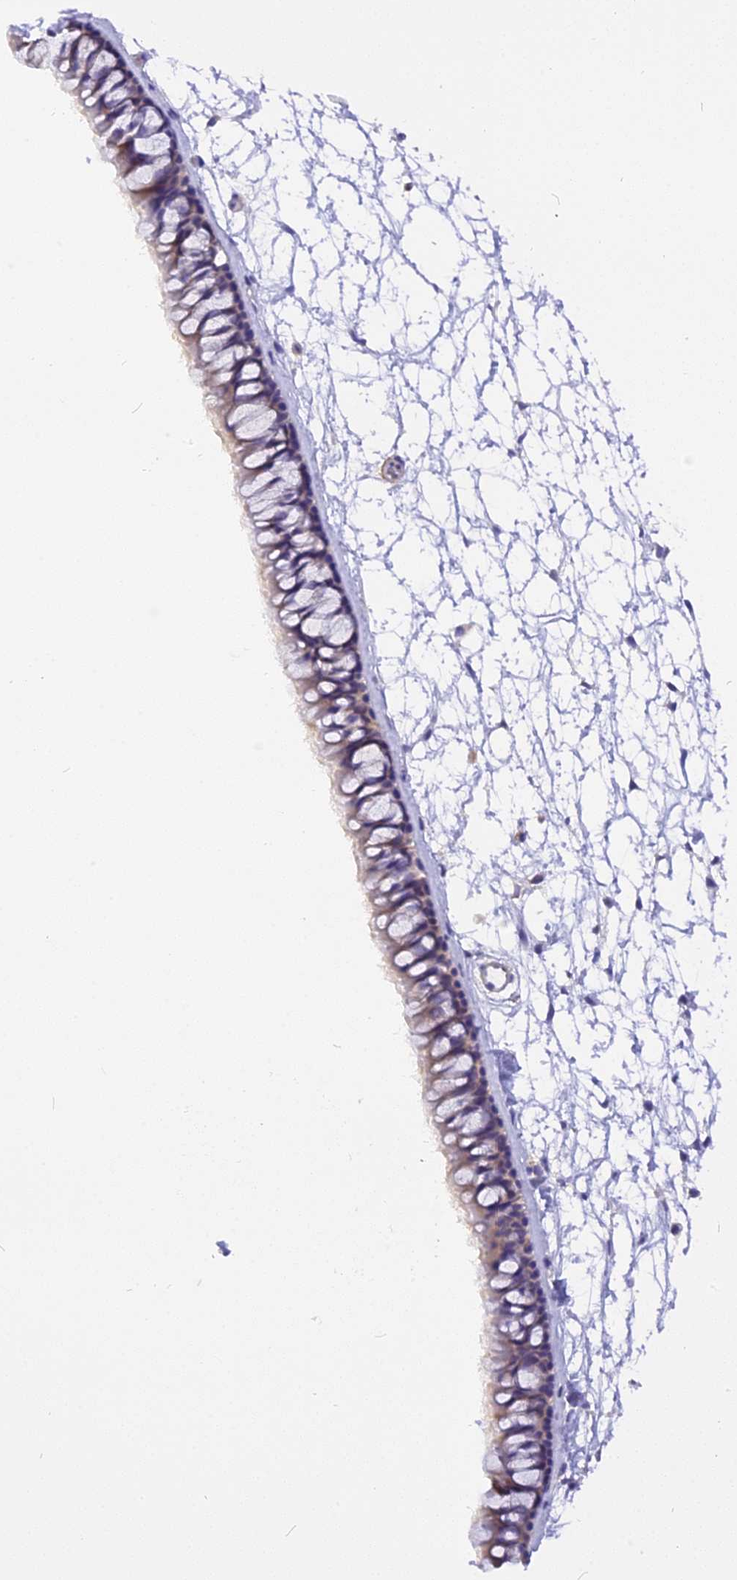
{"staining": {"intensity": "weak", "quantity": "25%-75%", "location": "cytoplasmic/membranous"}, "tissue": "nasopharynx", "cell_type": "Respiratory epithelial cells", "image_type": "normal", "snomed": [{"axis": "morphology", "description": "Normal tissue, NOS"}, {"axis": "topography", "description": "Nasopharynx"}], "caption": "Immunohistochemical staining of benign nasopharynx exhibits weak cytoplasmic/membranous protein positivity in approximately 25%-75% of respiratory epithelial cells.", "gene": "TRIM3", "patient": {"sex": "male", "age": 64}}